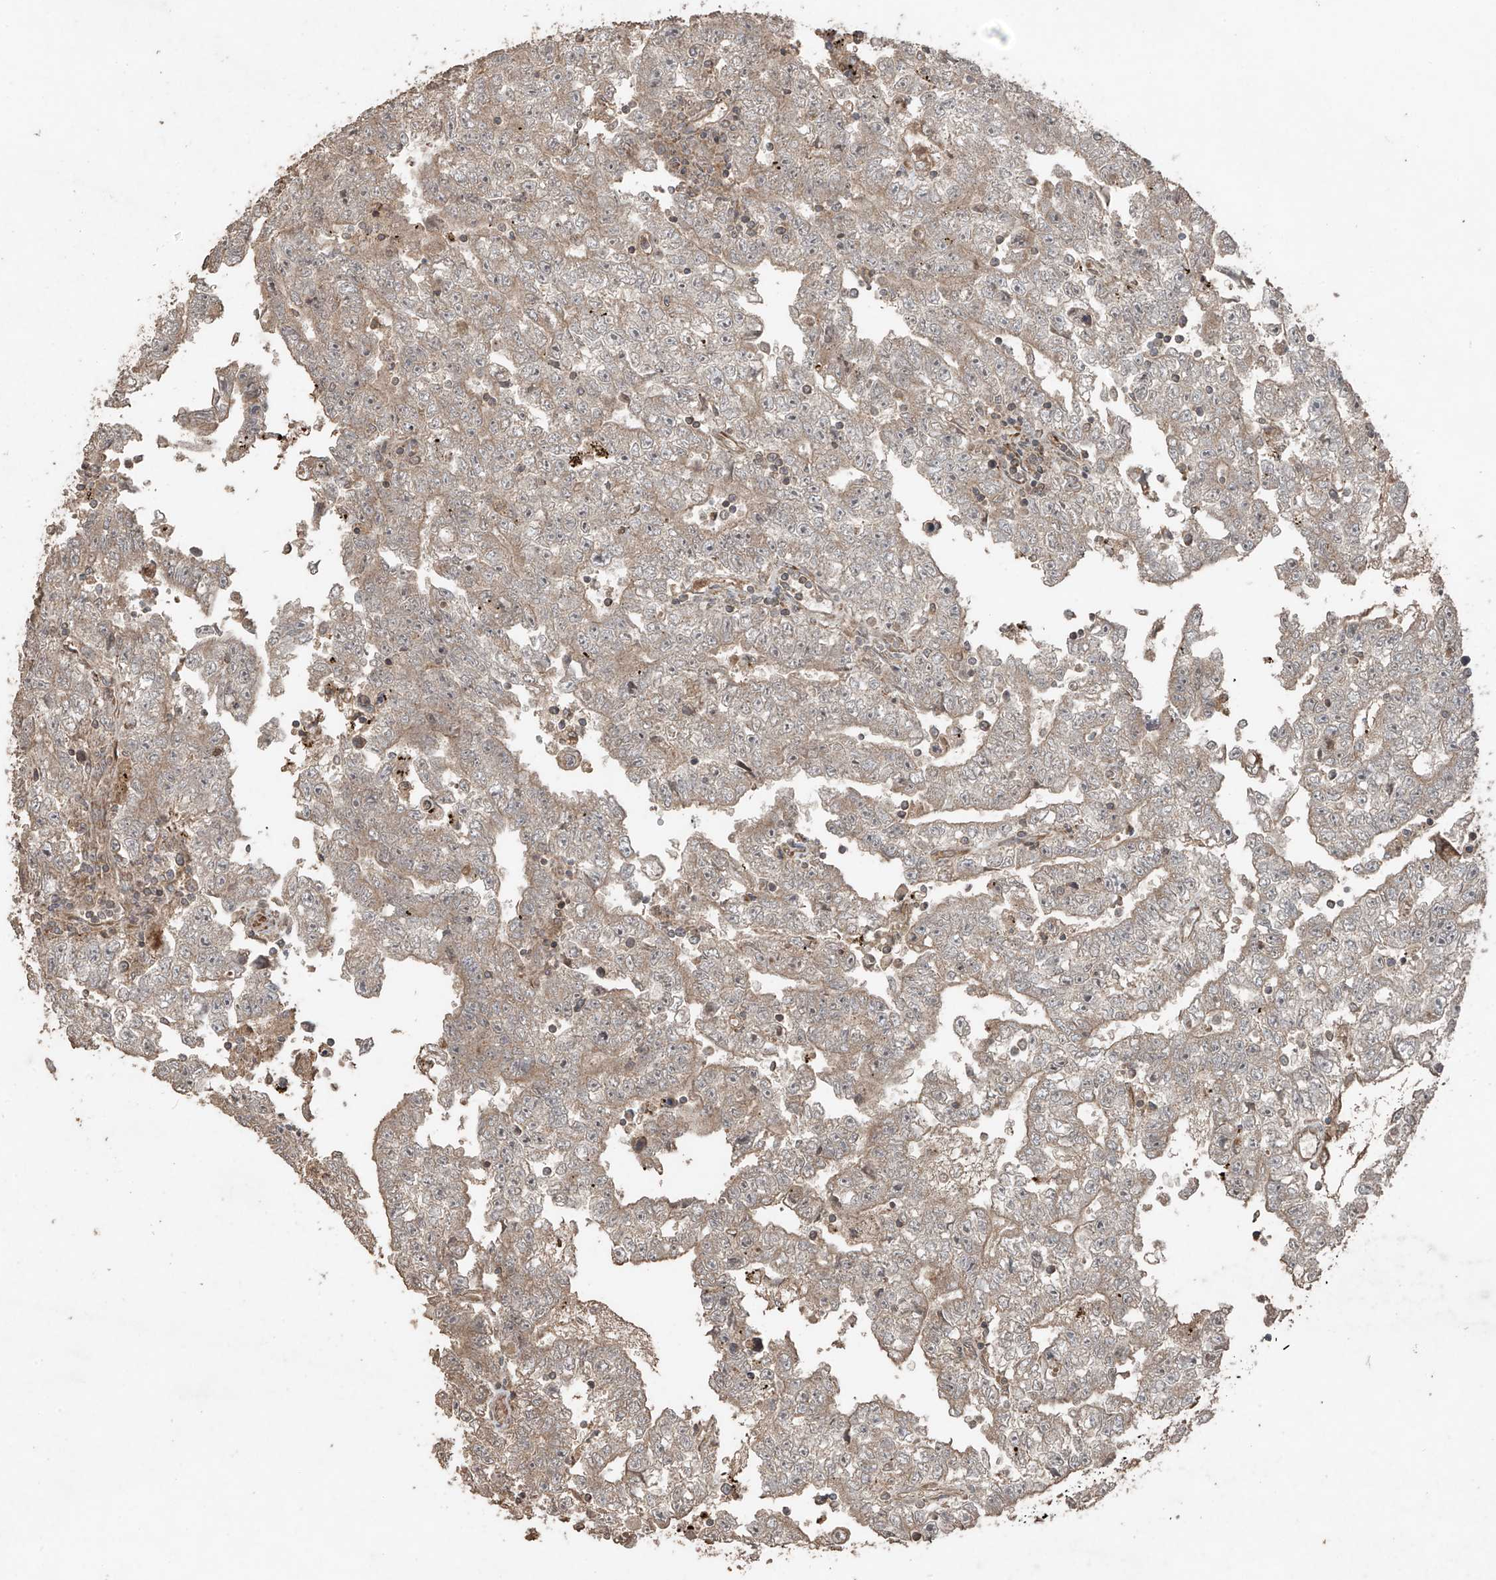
{"staining": {"intensity": "weak", "quantity": "25%-75%", "location": "cytoplasmic/membranous"}, "tissue": "testis cancer", "cell_type": "Tumor cells", "image_type": "cancer", "snomed": [{"axis": "morphology", "description": "Carcinoma, Embryonal, NOS"}, {"axis": "topography", "description": "Testis"}], "caption": "Human testis embryonal carcinoma stained with a protein marker demonstrates weak staining in tumor cells.", "gene": "PGPEP1", "patient": {"sex": "male", "age": 25}}